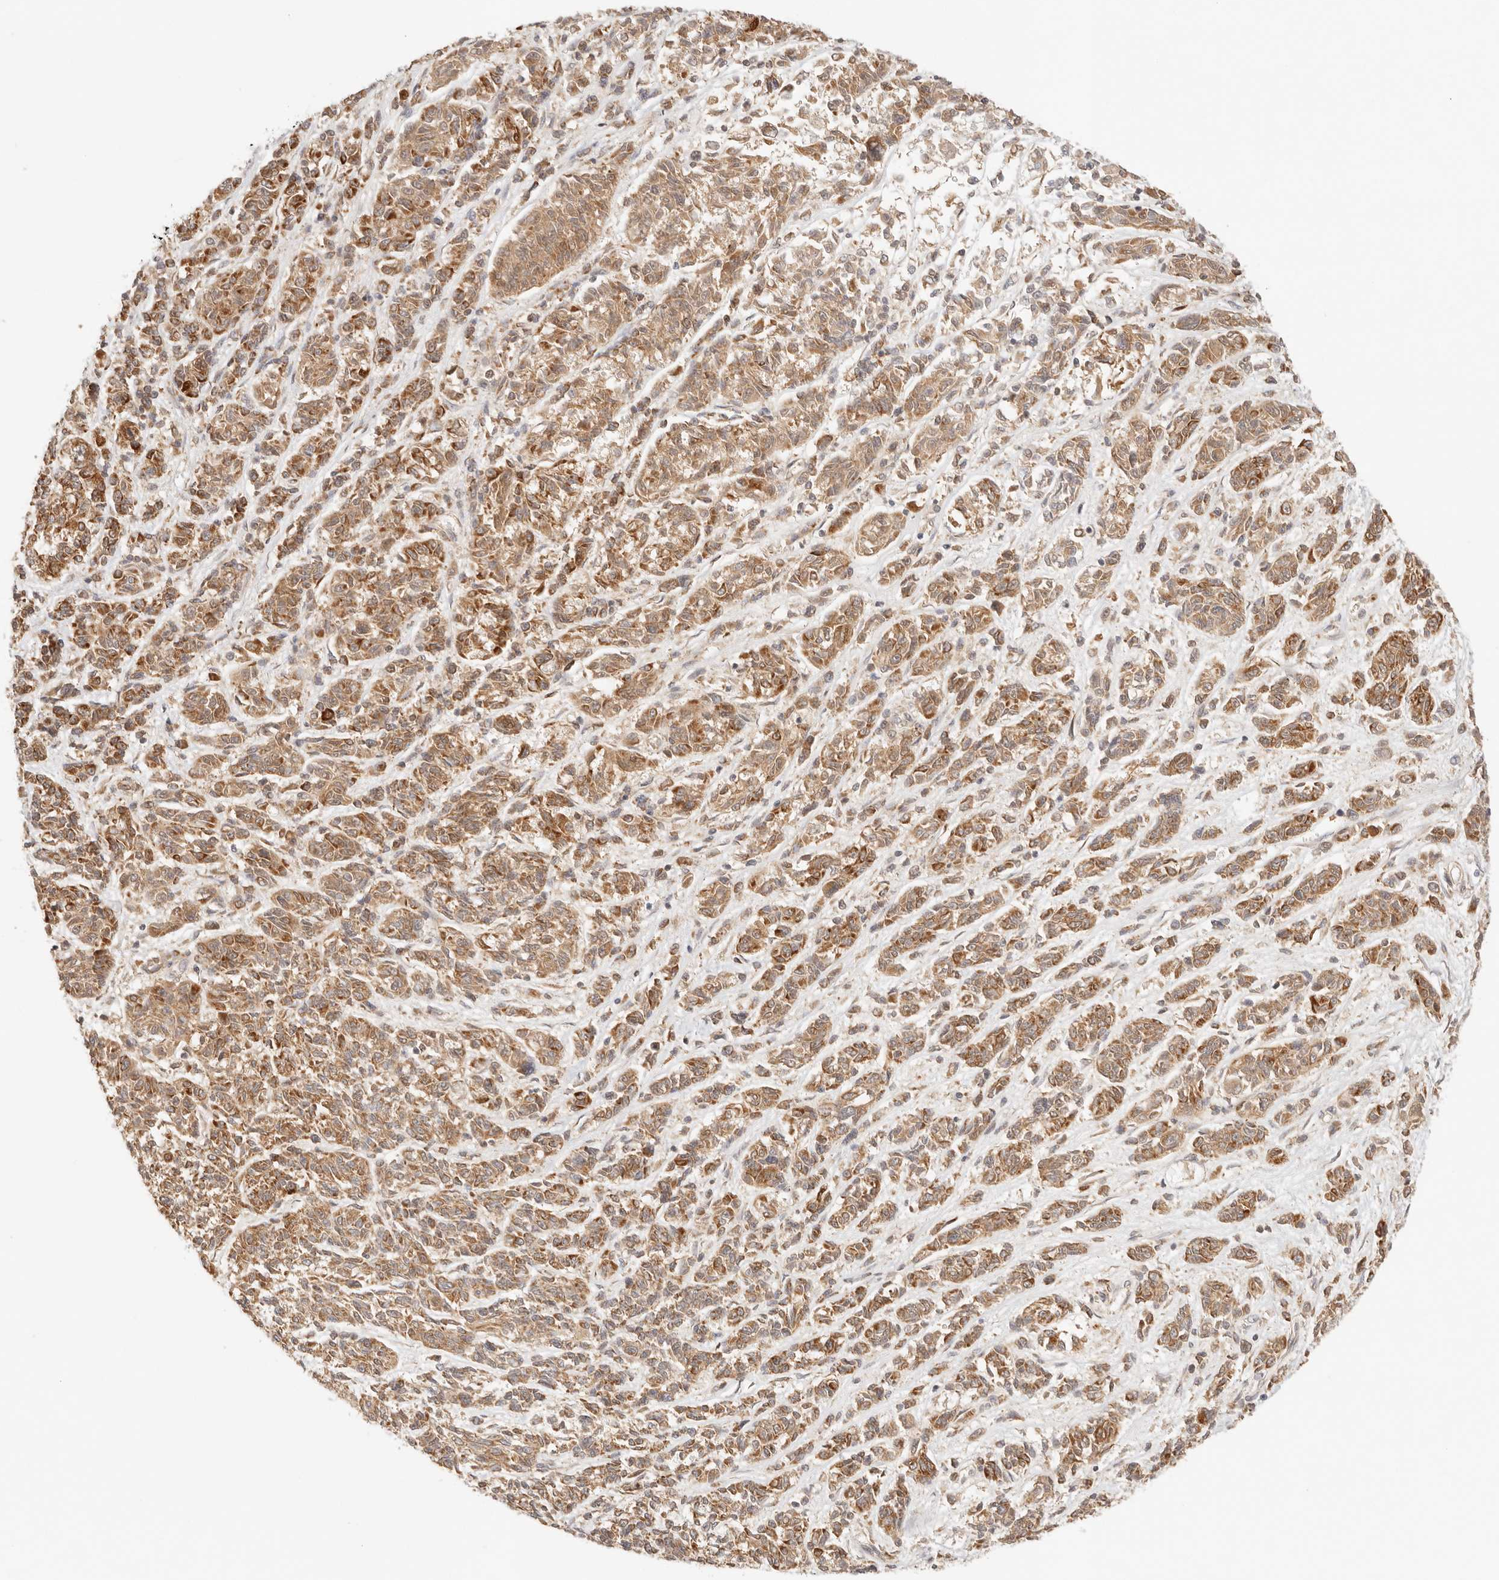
{"staining": {"intensity": "moderate", "quantity": ">75%", "location": "cytoplasmic/membranous"}, "tissue": "melanoma", "cell_type": "Tumor cells", "image_type": "cancer", "snomed": [{"axis": "morphology", "description": "Malignant melanoma, NOS"}, {"axis": "topography", "description": "Skin"}], "caption": "This micrograph reveals IHC staining of melanoma, with medium moderate cytoplasmic/membranous staining in approximately >75% of tumor cells.", "gene": "COA6", "patient": {"sex": "male", "age": 53}}